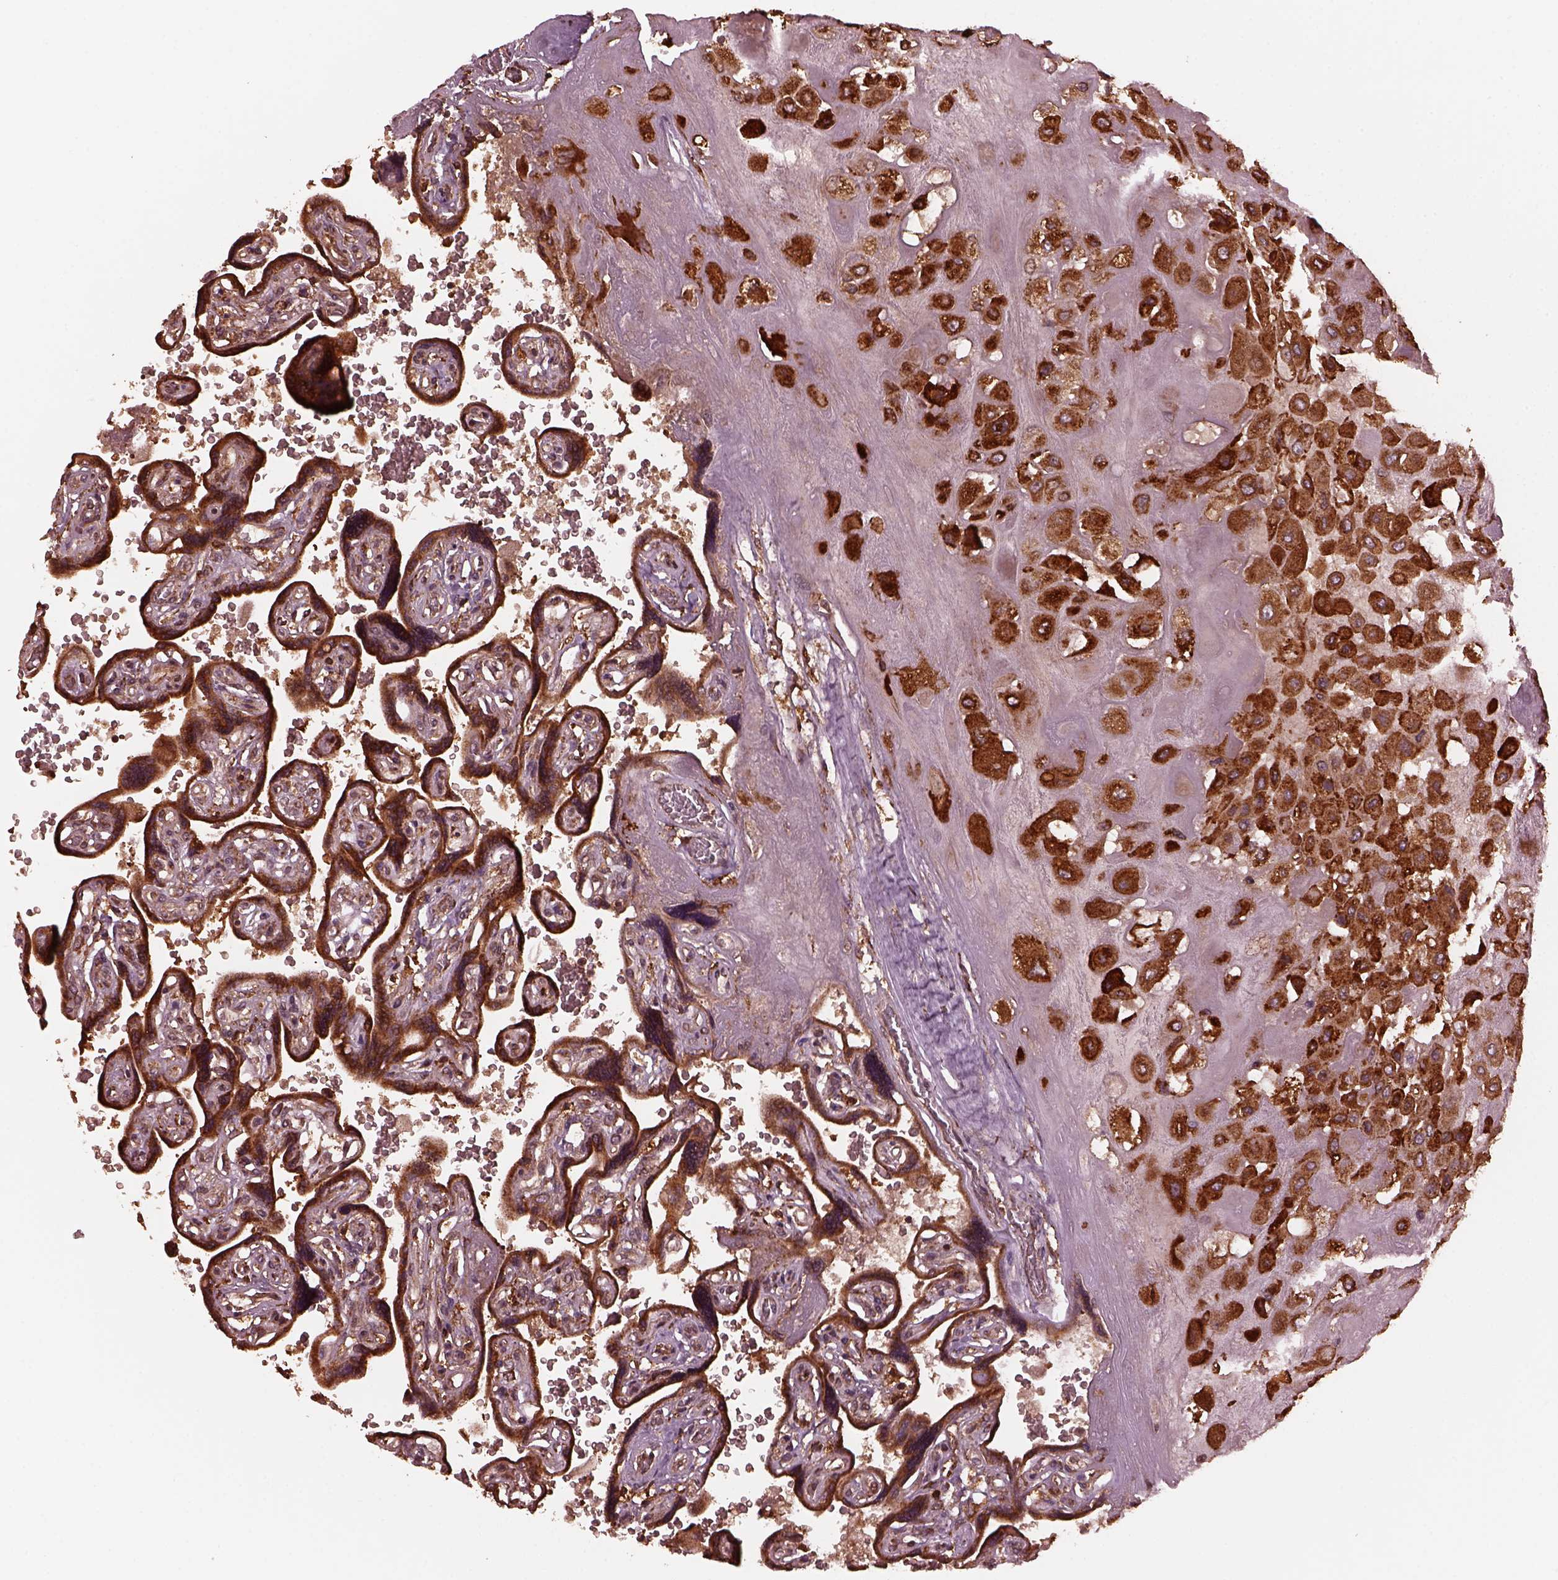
{"staining": {"intensity": "weak", "quantity": ">75%", "location": "cytoplasmic/membranous"}, "tissue": "placenta", "cell_type": "Decidual cells", "image_type": "normal", "snomed": [{"axis": "morphology", "description": "Normal tissue, NOS"}, {"axis": "topography", "description": "Placenta"}], "caption": "Placenta stained for a protein demonstrates weak cytoplasmic/membranous positivity in decidual cells.", "gene": "ZNF292", "patient": {"sex": "female", "age": 32}}